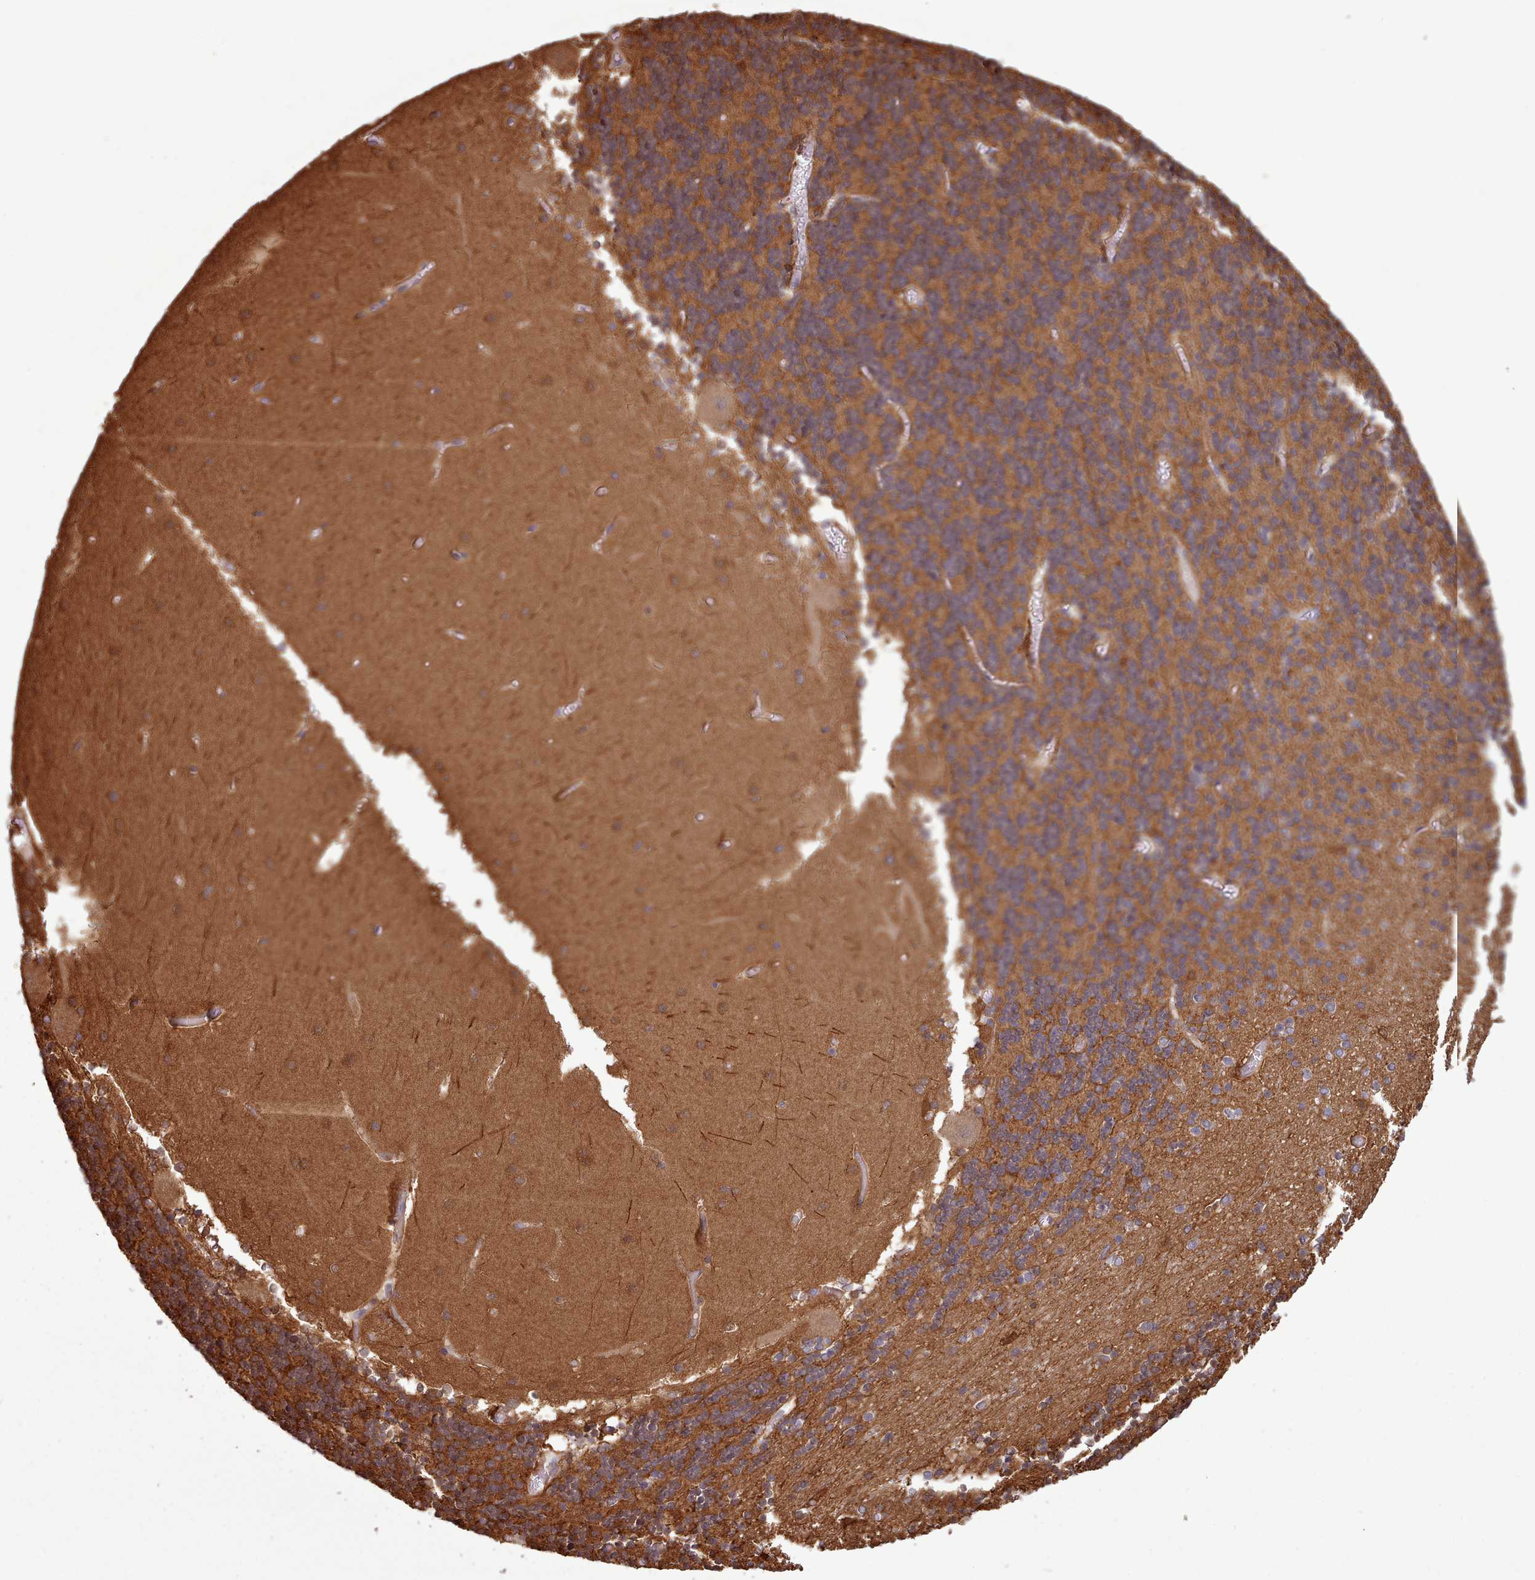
{"staining": {"intensity": "moderate", "quantity": ">75%", "location": "cytoplasmic/membranous"}, "tissue": "cerebellum", "cell_type": "Cells in granular layer", "image_type": "normal", "snomed": [{"axis": "morphology", "description": "Normal tissue, NOS"}, {"axis": "topography", "description": "Cerebellum"}], "caption": "Unremarkable cerebellum reveals moderate cytoplasmic/membranous staining in about >75% of cells in granular layer.", "gene": "SLC4A9", "patient": {"sex": "female", "age": 28}}